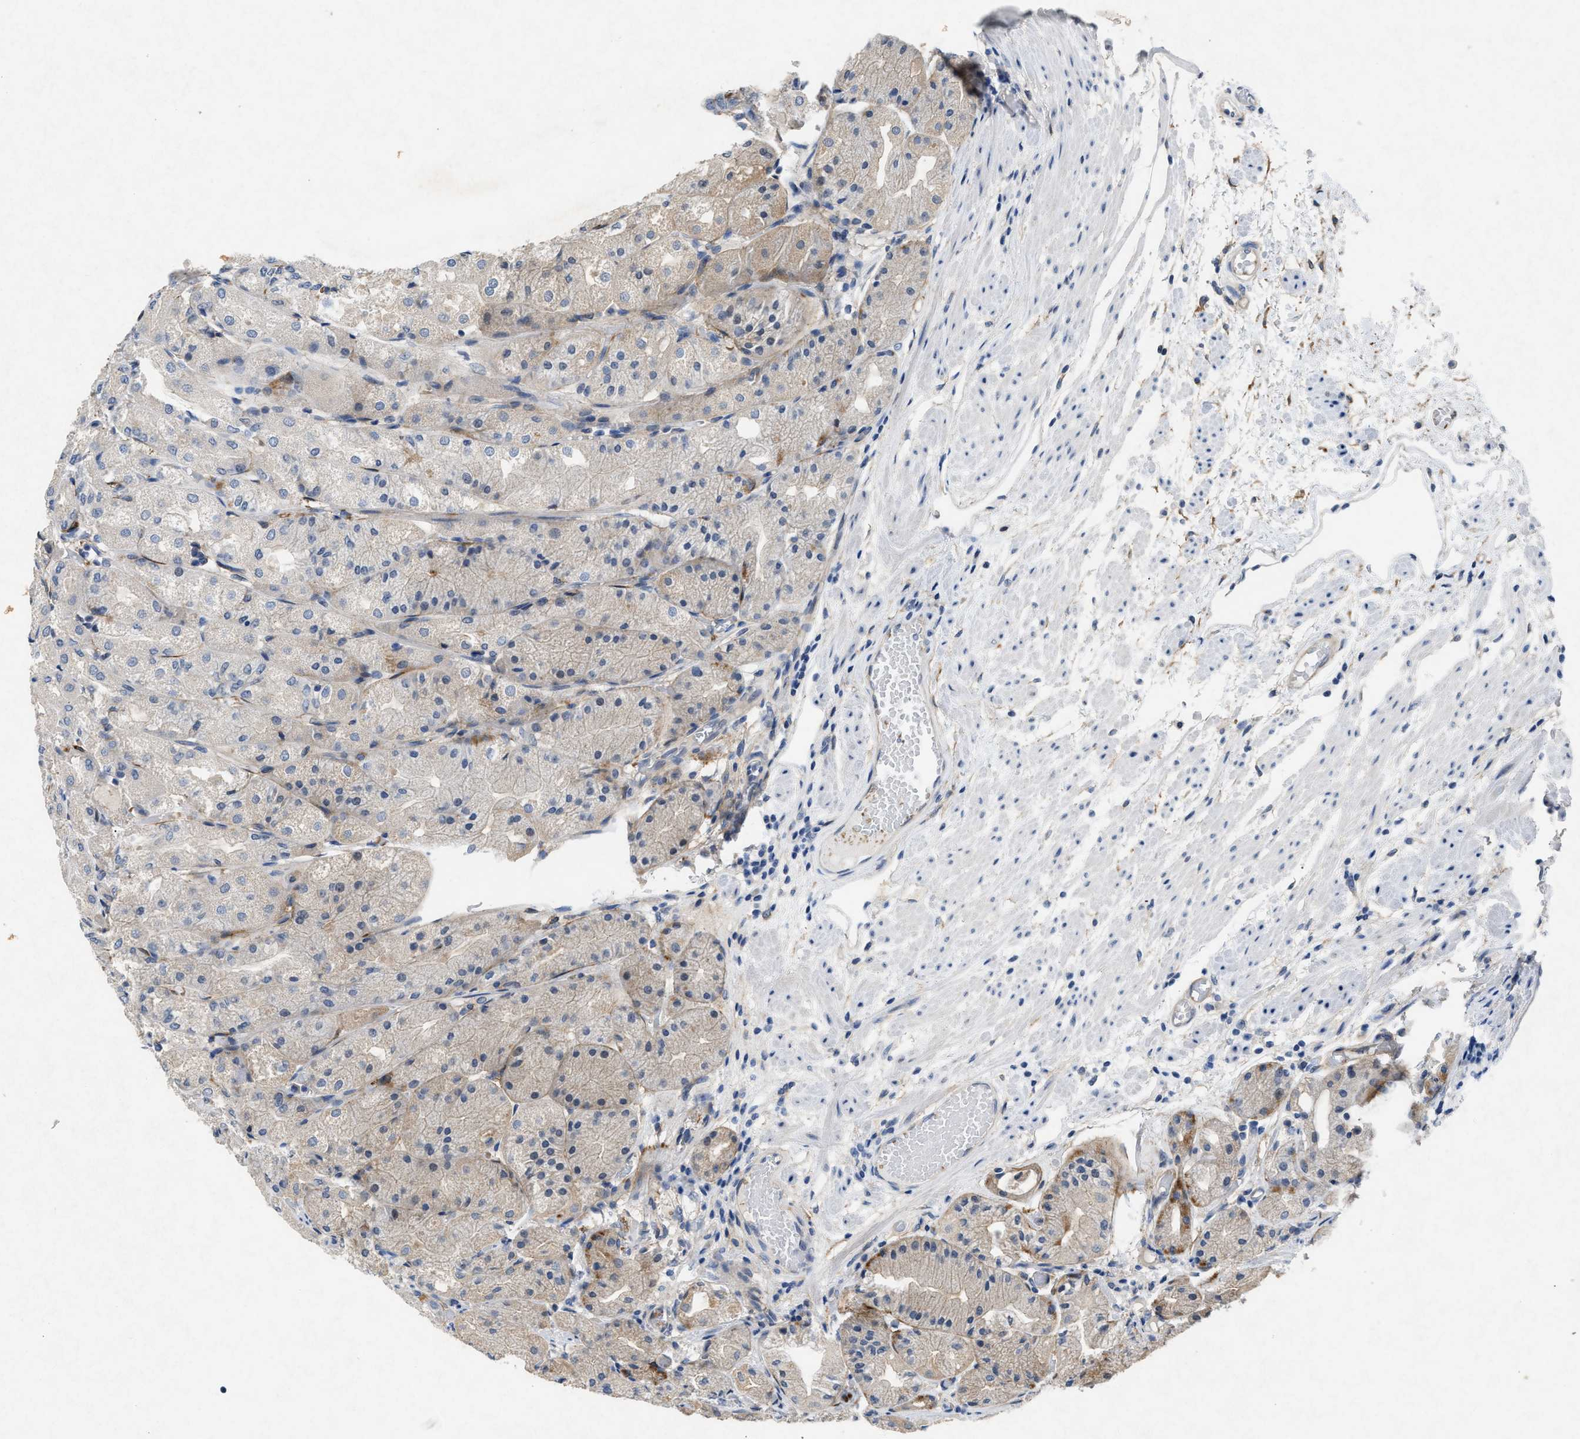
{"staining": {"intensity": "moderate", "quantity": "<25%", "location": "cytoplasmic/membranous"}, "tissue": "stomach", "cell_type": "Glandular cells", "image_type": "normal", "snomed": [{"axis": "morphology", "description": "Normal tissue, NOS"}, {"axis": "topography", "description": "Stomach, upper"}], "caption": "Immunohistochemistry (IHC) staining of unremarkable stomach, which exhibits low levels of moderate cytoplasmic/membranous expression in approximately <25% of glandular cells indicating moderate cytoplasmic/membranous protein expression. The staining was performed using DAB (3,3'-diaminobenzidine) (brown) for protein detection and nuclei were counterstained in hematoxylin (blue).", "gene": "PDGFRA", "patient": {"sex": "male", "age": 72}}